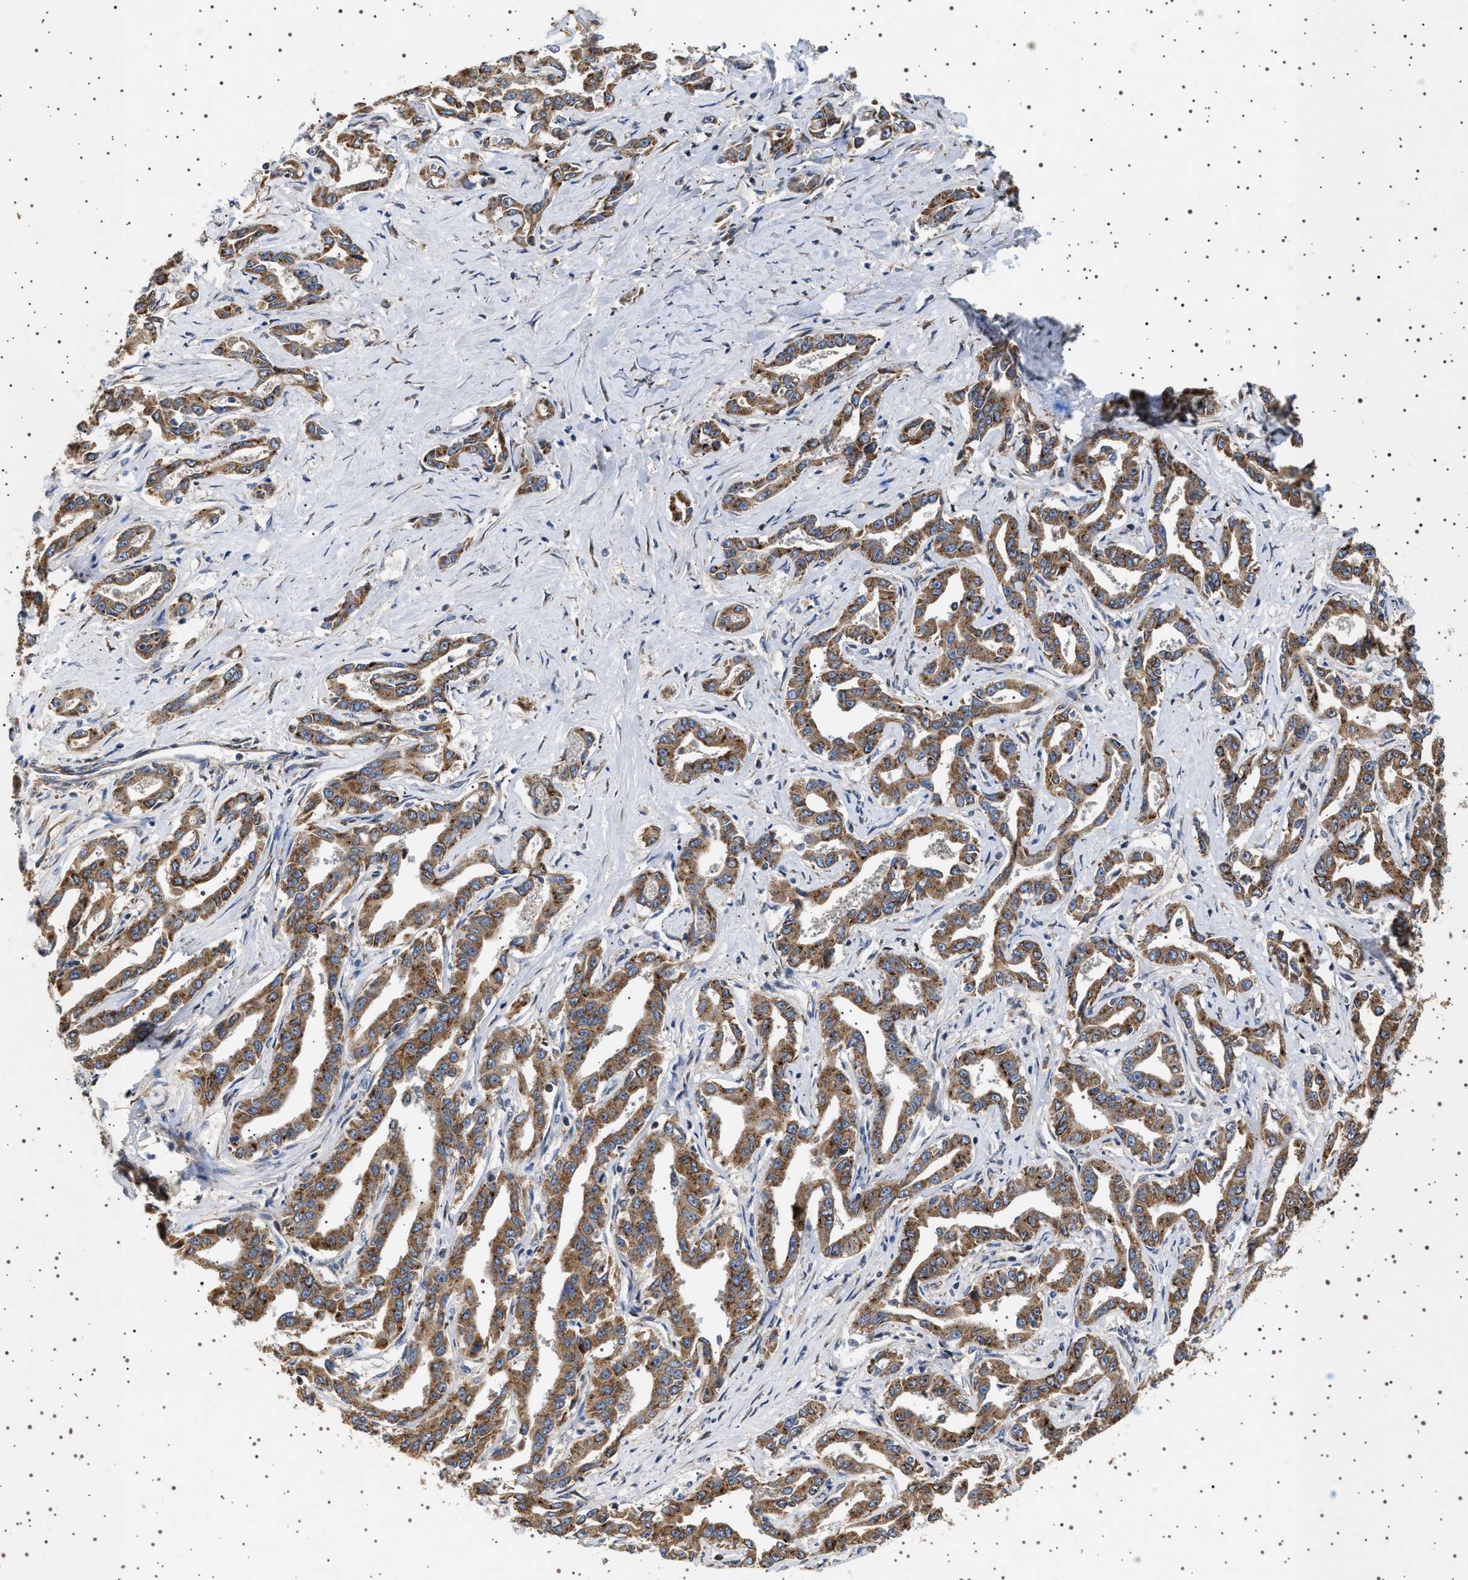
{"staining": {"intensity": "moderate", "quantity": ">75%", "location": "cytoplasmic/membranous"}, "tissue": "liver cancer", "cell_type": "Tumor cells", "image_type": "cancer", "snomed": [{"axis": "morphology", "description": "Cholangiocarcinoma"}, {"axis": "topography", "description": "Liver"}], "caption": "The immunohistochemical stain labels moderate cytoplasmic/membranous expression in tumor cells of liver cancer tissue.", "gene": "TRUB2", "patient": {"sex": "male", "age": 59}}